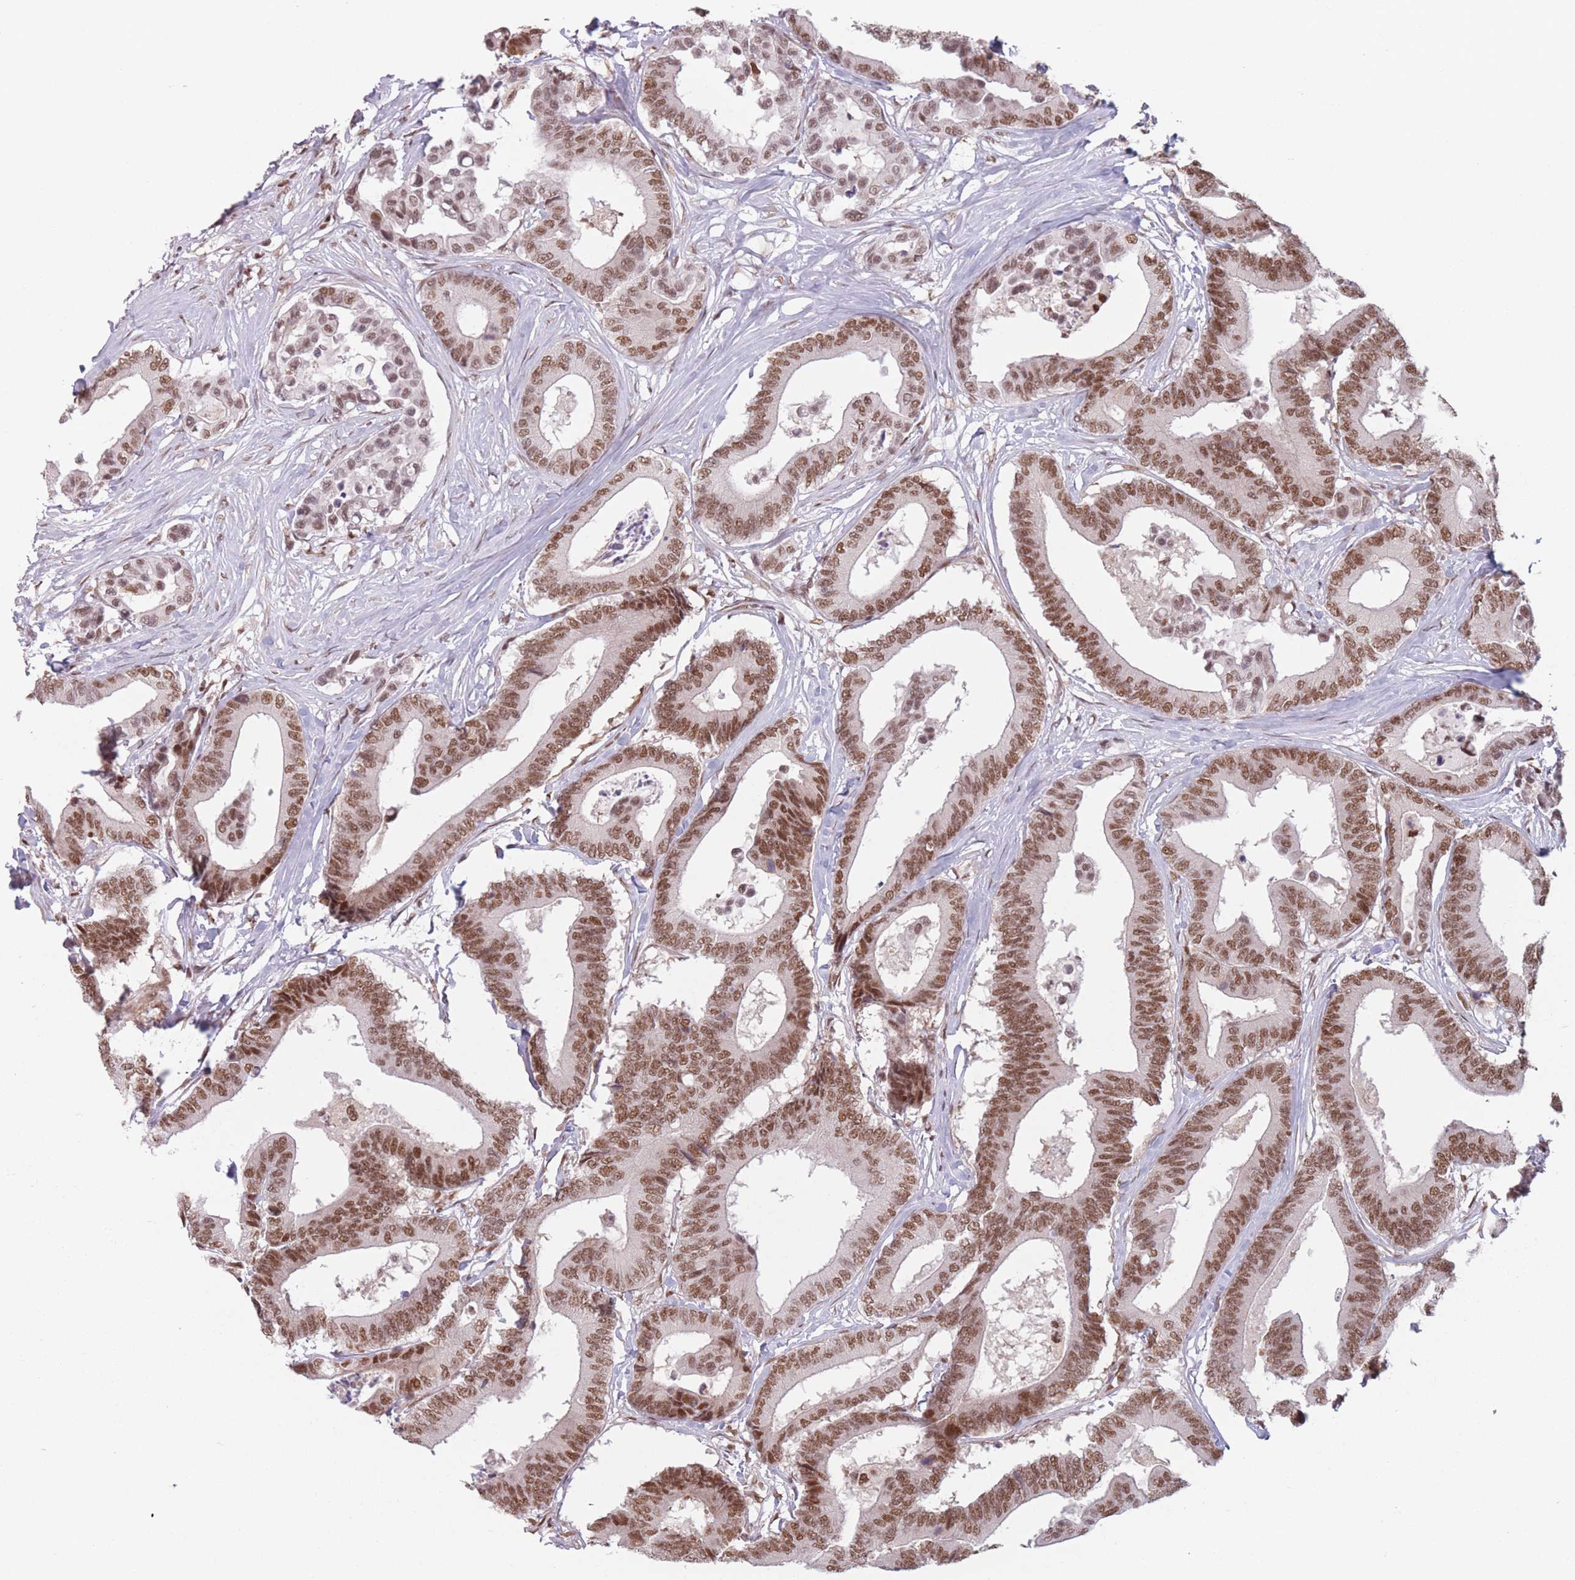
{"staining": {"intensity": "moderate", "quantity": ">75%", "location": "nuclear"}, "tissue": "colorectal cancer", "cell_type": "Tumor cells", "image_type": "cancer", "snomed": [{"axis": "morphology", "description": "Normal tissue, NOS"}, {"axis": "morphology", "description": "Adenocarcinoma, NOS"}, {"axis": "topography", "description": "Colon"}], "caption": "Immunohistochemical staining of human colorectal cancer exhibits medium levels of moderate nuclear staining in approximately >75% of tumor cells. (brown staining indicates protein expression, while blue staining denotes nuclei).", "gene": "SUPT6H", "patient": {"sex": "male", "age": 82}}